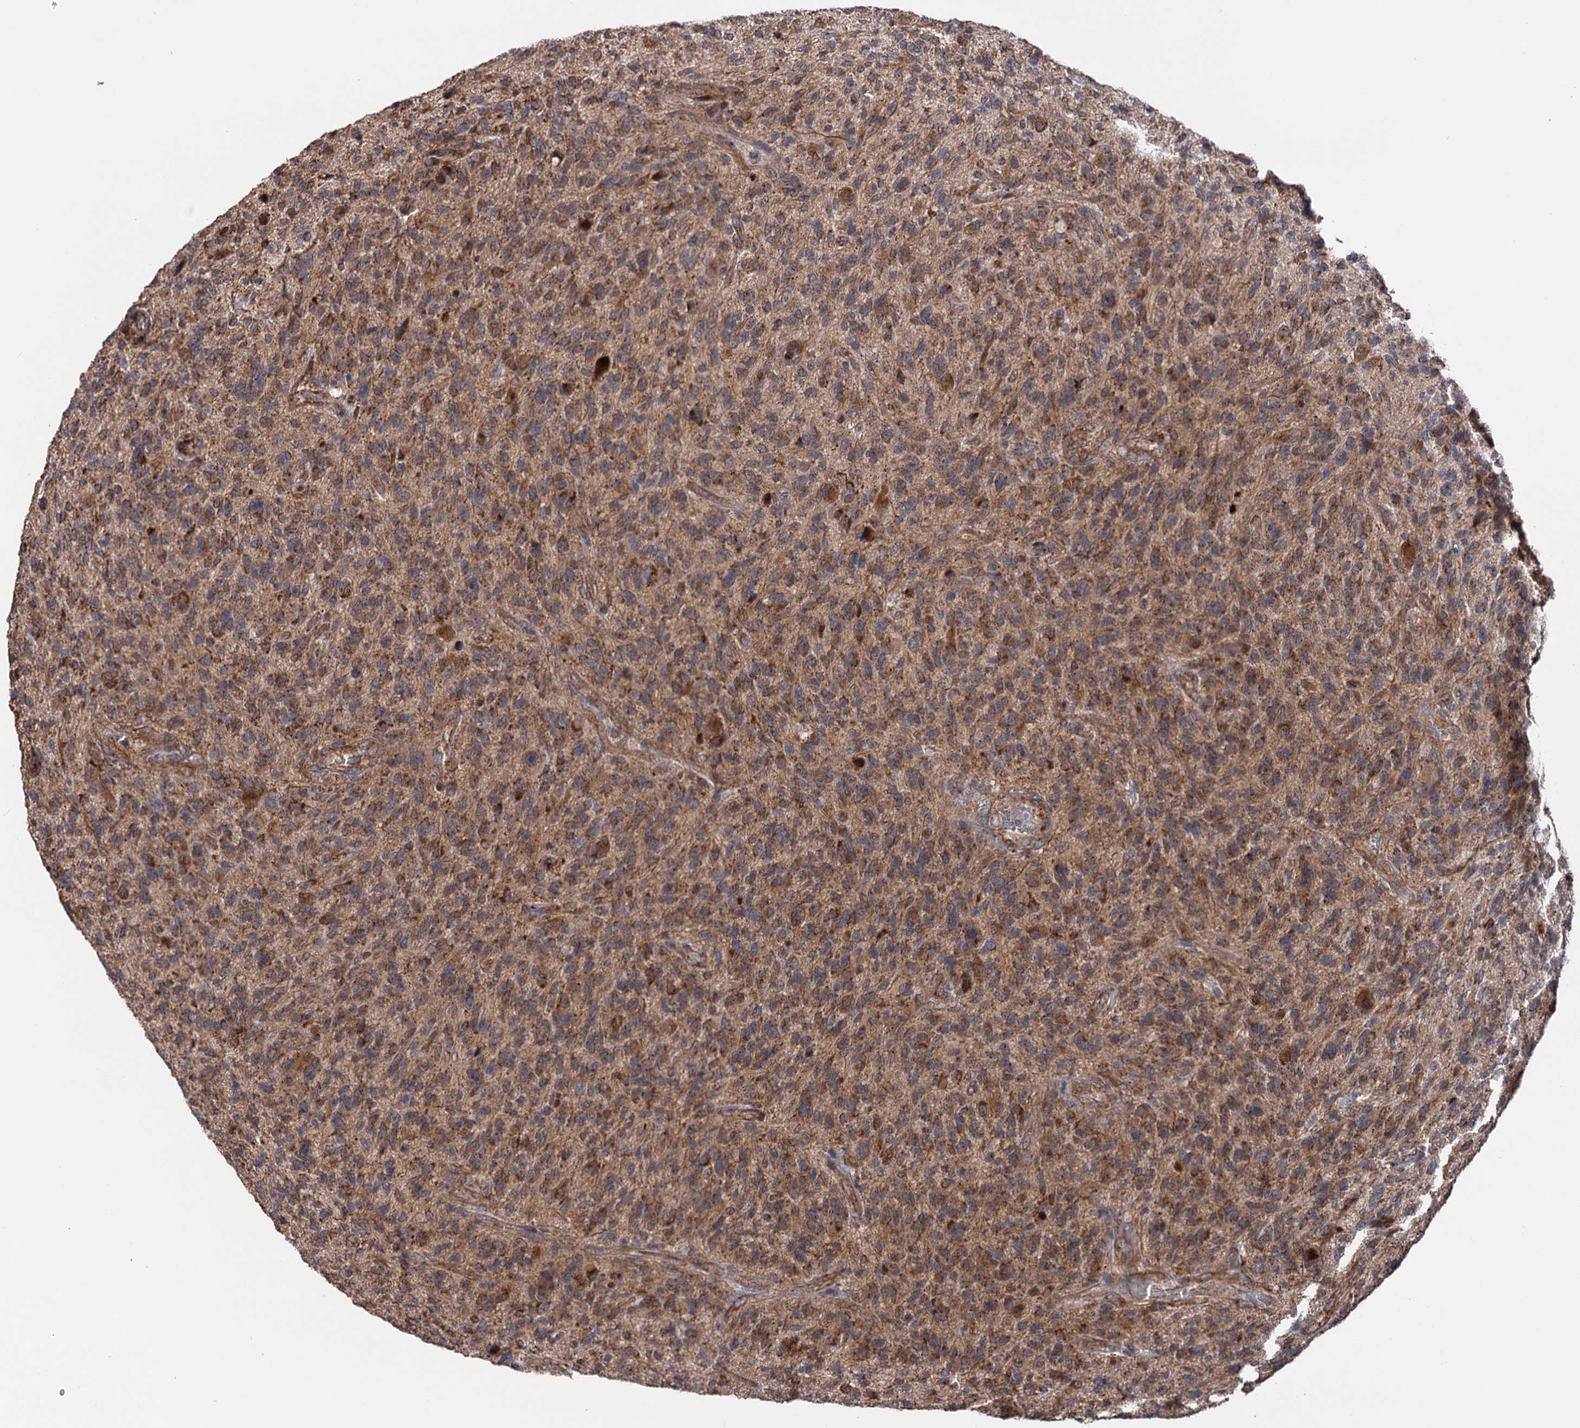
{"staining": {"intensity": "moderate", "quantity": "25%-75%", "location": "cytoplasmic/membranous"}, "tissue": "glioma", "cell_type": "Tumor cells", "image_type": "cancer", "snomed": [{"axis": "morphology", "description": "Glioma, malignant, High grade"}, {"axis": "topography", "description": "Brain"}], "caption": "Human malignant glioma (high-grade) stained with a brown dye demonstrates moderate cytoplasmic/membranous positive staining in about 25%-75% of tumor cells.", "gene": "SUCLA2", "patient": {"sex": "male", "age": 47}}